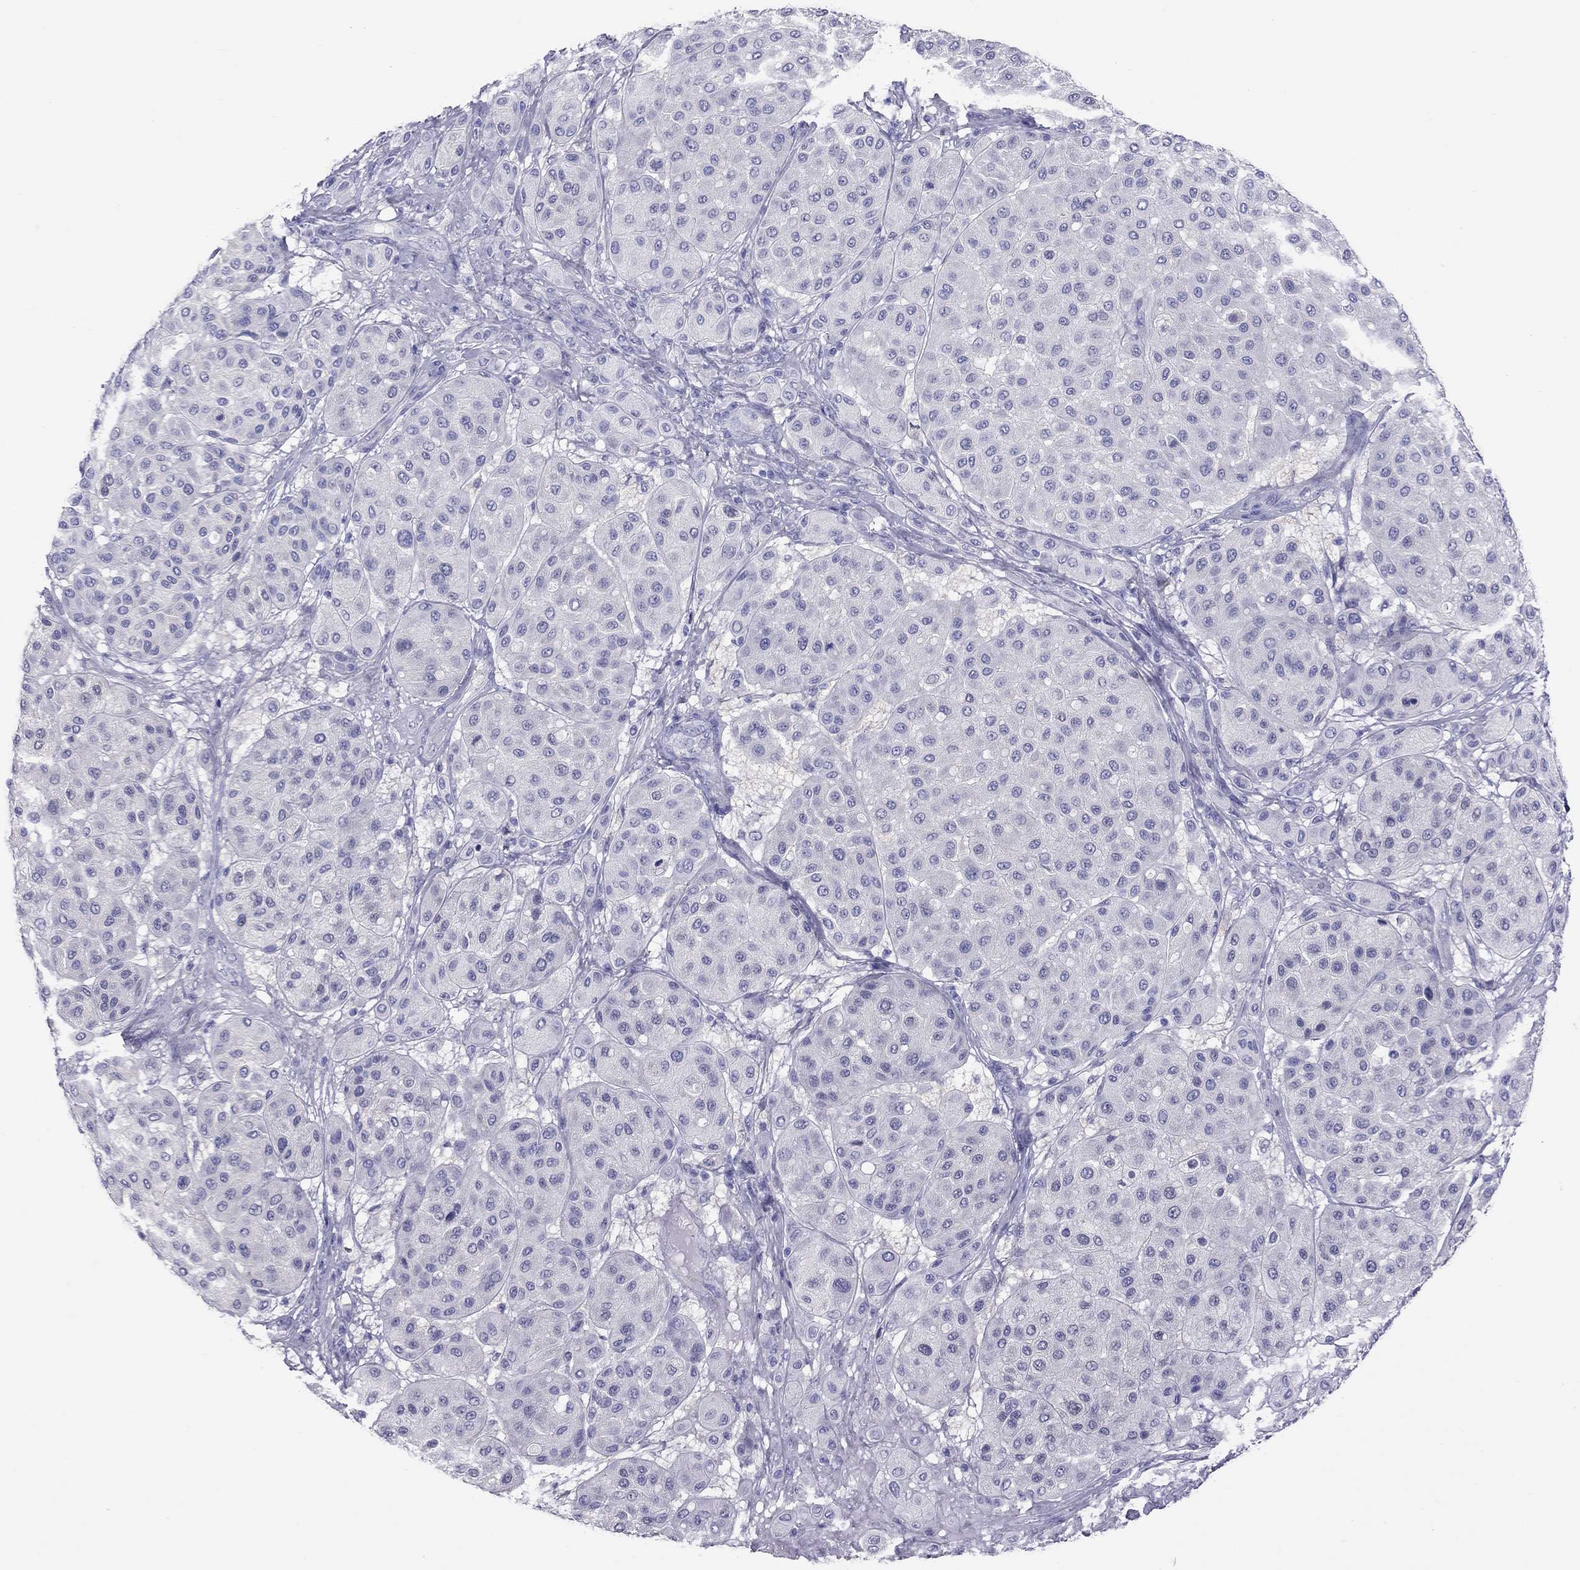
{"staining": {"intensity": "negative", "quantity": "none", "location": "none"}, "tissue": "melanoma", "cell_type": "Tumor cells", "image_type": "cancer", "snomed": [{"axis": "morphology", "description": "Malignant melanoma, Metastatic site"}, {"axis": "topography", "description": "Smooth muscle"}], "caption": "Image shows no protein positivity in tumor cells of malignant melanoma (metastatic site) tissue.", "gene": "PSMB11", "patient": {"sex": "male", "age": 41}}